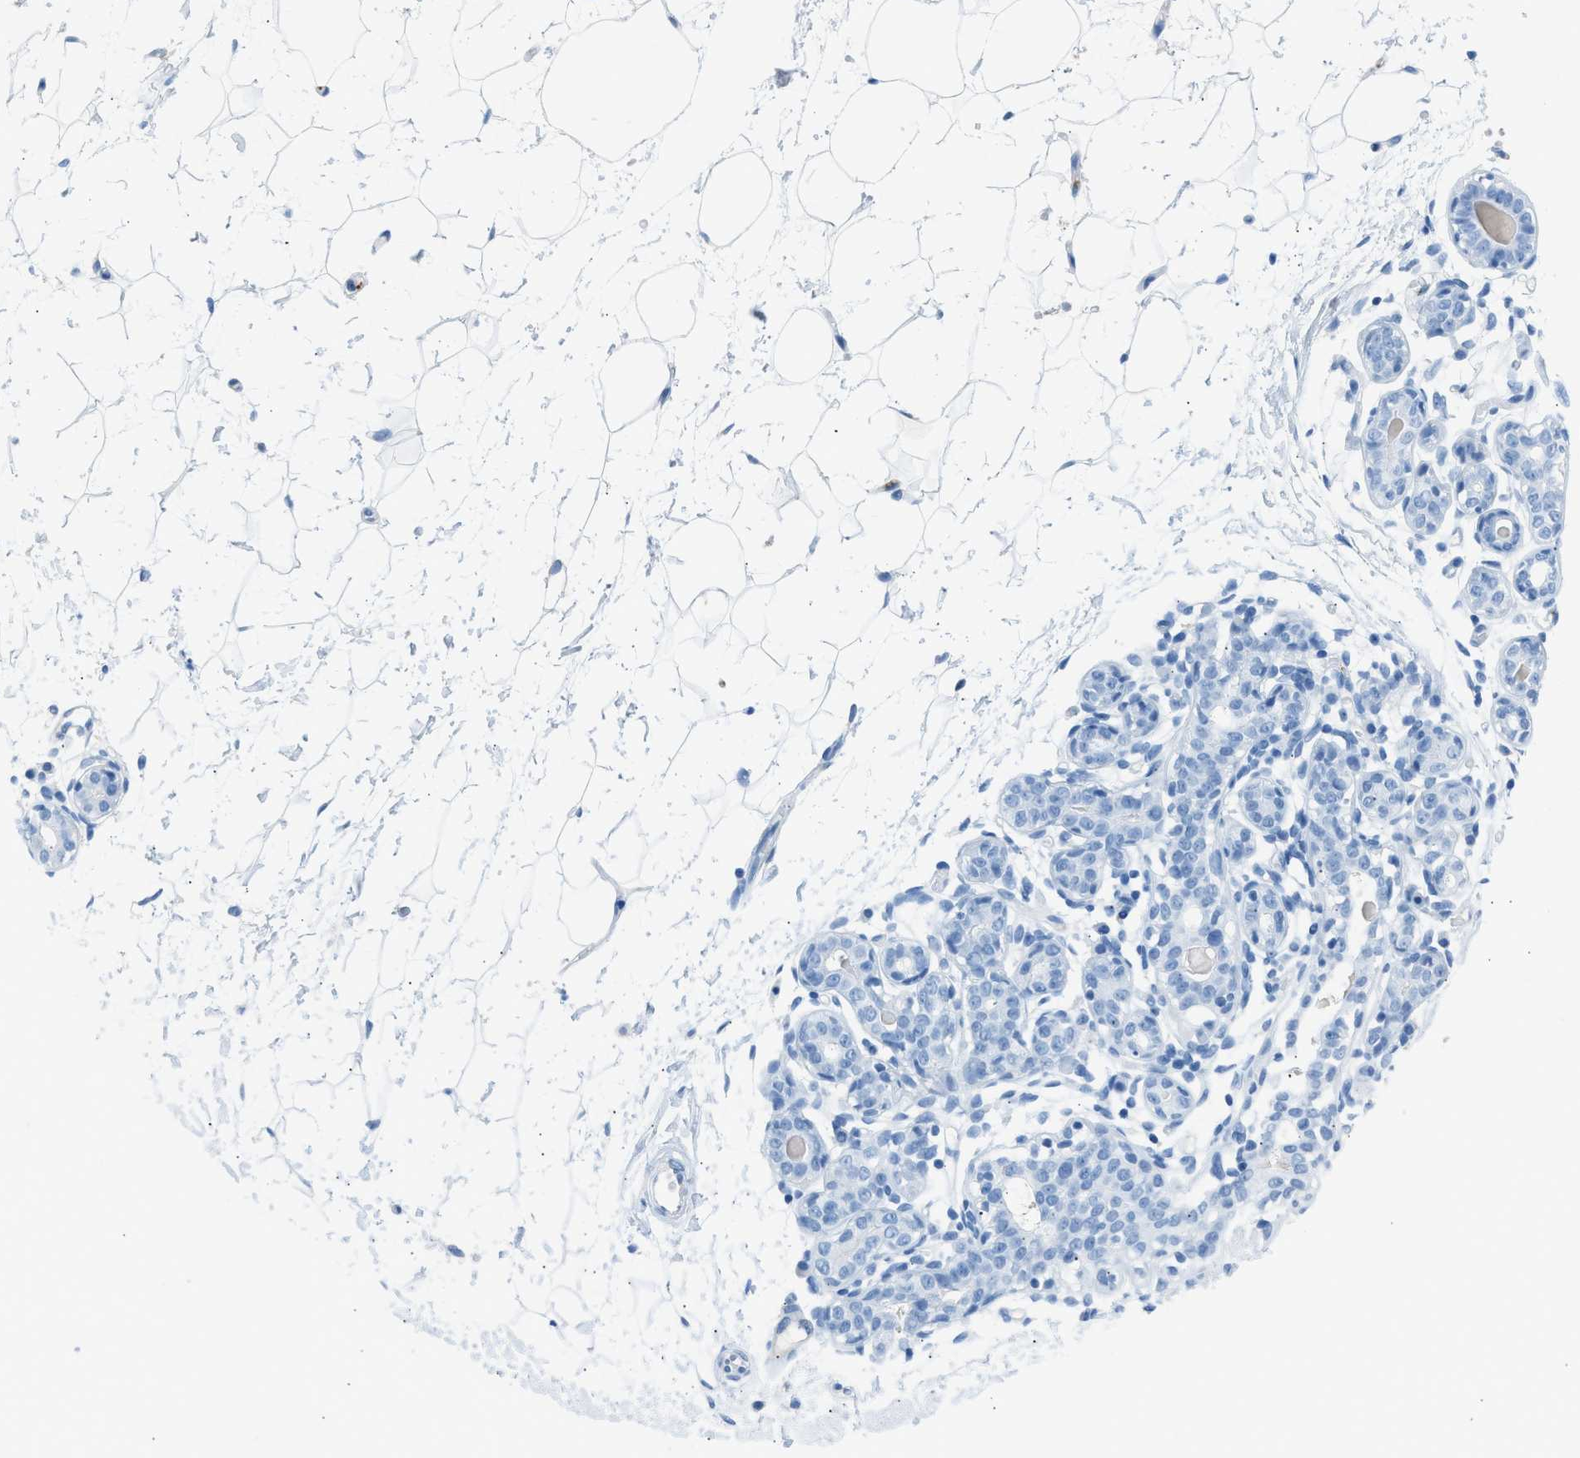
{"staining": {"intensity": "negative", "quantity": "none", "location": "none"}, "tissue": "breast", "cell_type": "Adipocytes", "image_type": "normal", "snomed": [{"axis": "morphology", "description": "Normal tissue, NOS"}, {"axis": "topography", "description": "Breast"}], "caption": "Immunohistochemical staining of unremarkable breast demonstrates no significant expression in adipocytes. (Stains: DAB (3,3'-diaminobenzidine) immunohistochemistry (IHC) with hematoxylin counter stain, Microscopy: brightfield microscopy at high magnification).", "gene": "FAIM2", "patient": {"sex": "female", "age": 22}}